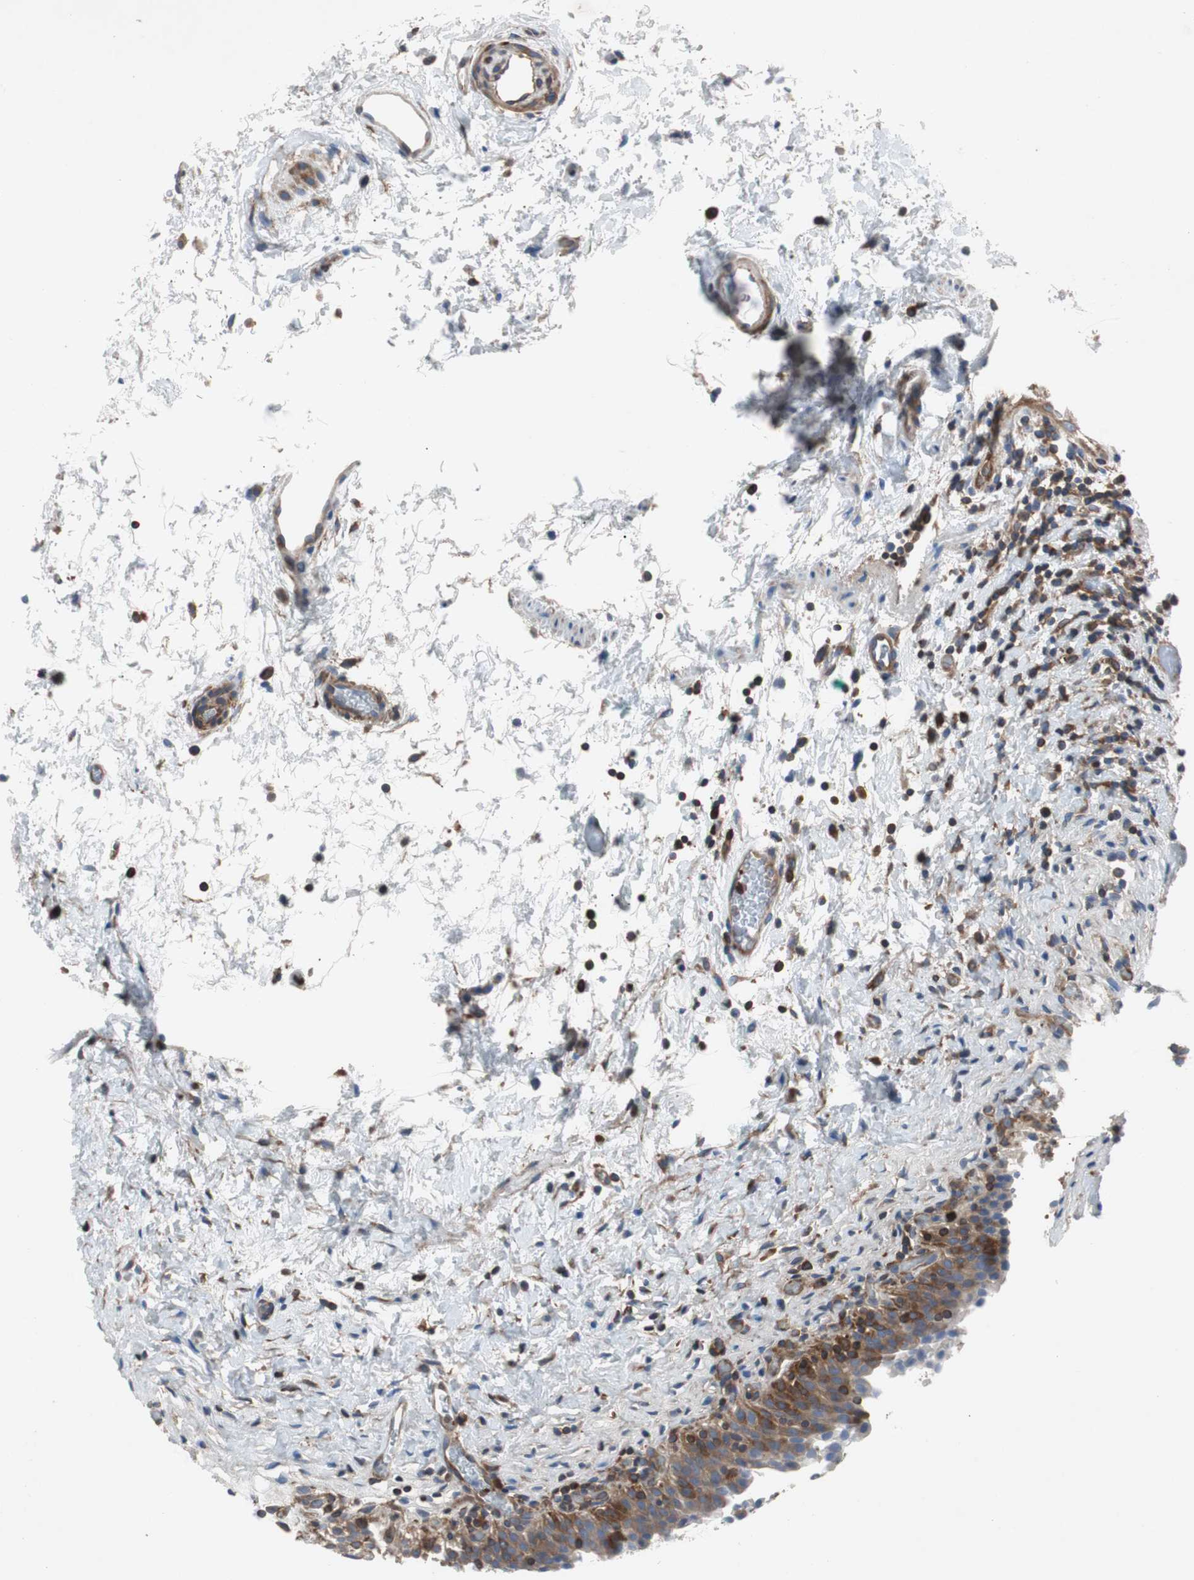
{"staining": {"intensity": "moderate", "quantity": ">75%", "location": "cytoplasmic/membranous"}, "tissue": "urinary bladder", "cell_type": "Urothelial cells", "image_type": "normal", "snomed": [{"axis": "morphology", "description": "Normal tissue, NOS"}, {"axis": "topography", "description": "Urinary bladder"}], "caption": "Urothelial cells display moderate cytoplasmic/membranous positivity in approximately >75% of cells in normal urinary bladder.", "gene": "GYS1", "patient": {"sex": "male", "age": 51}}